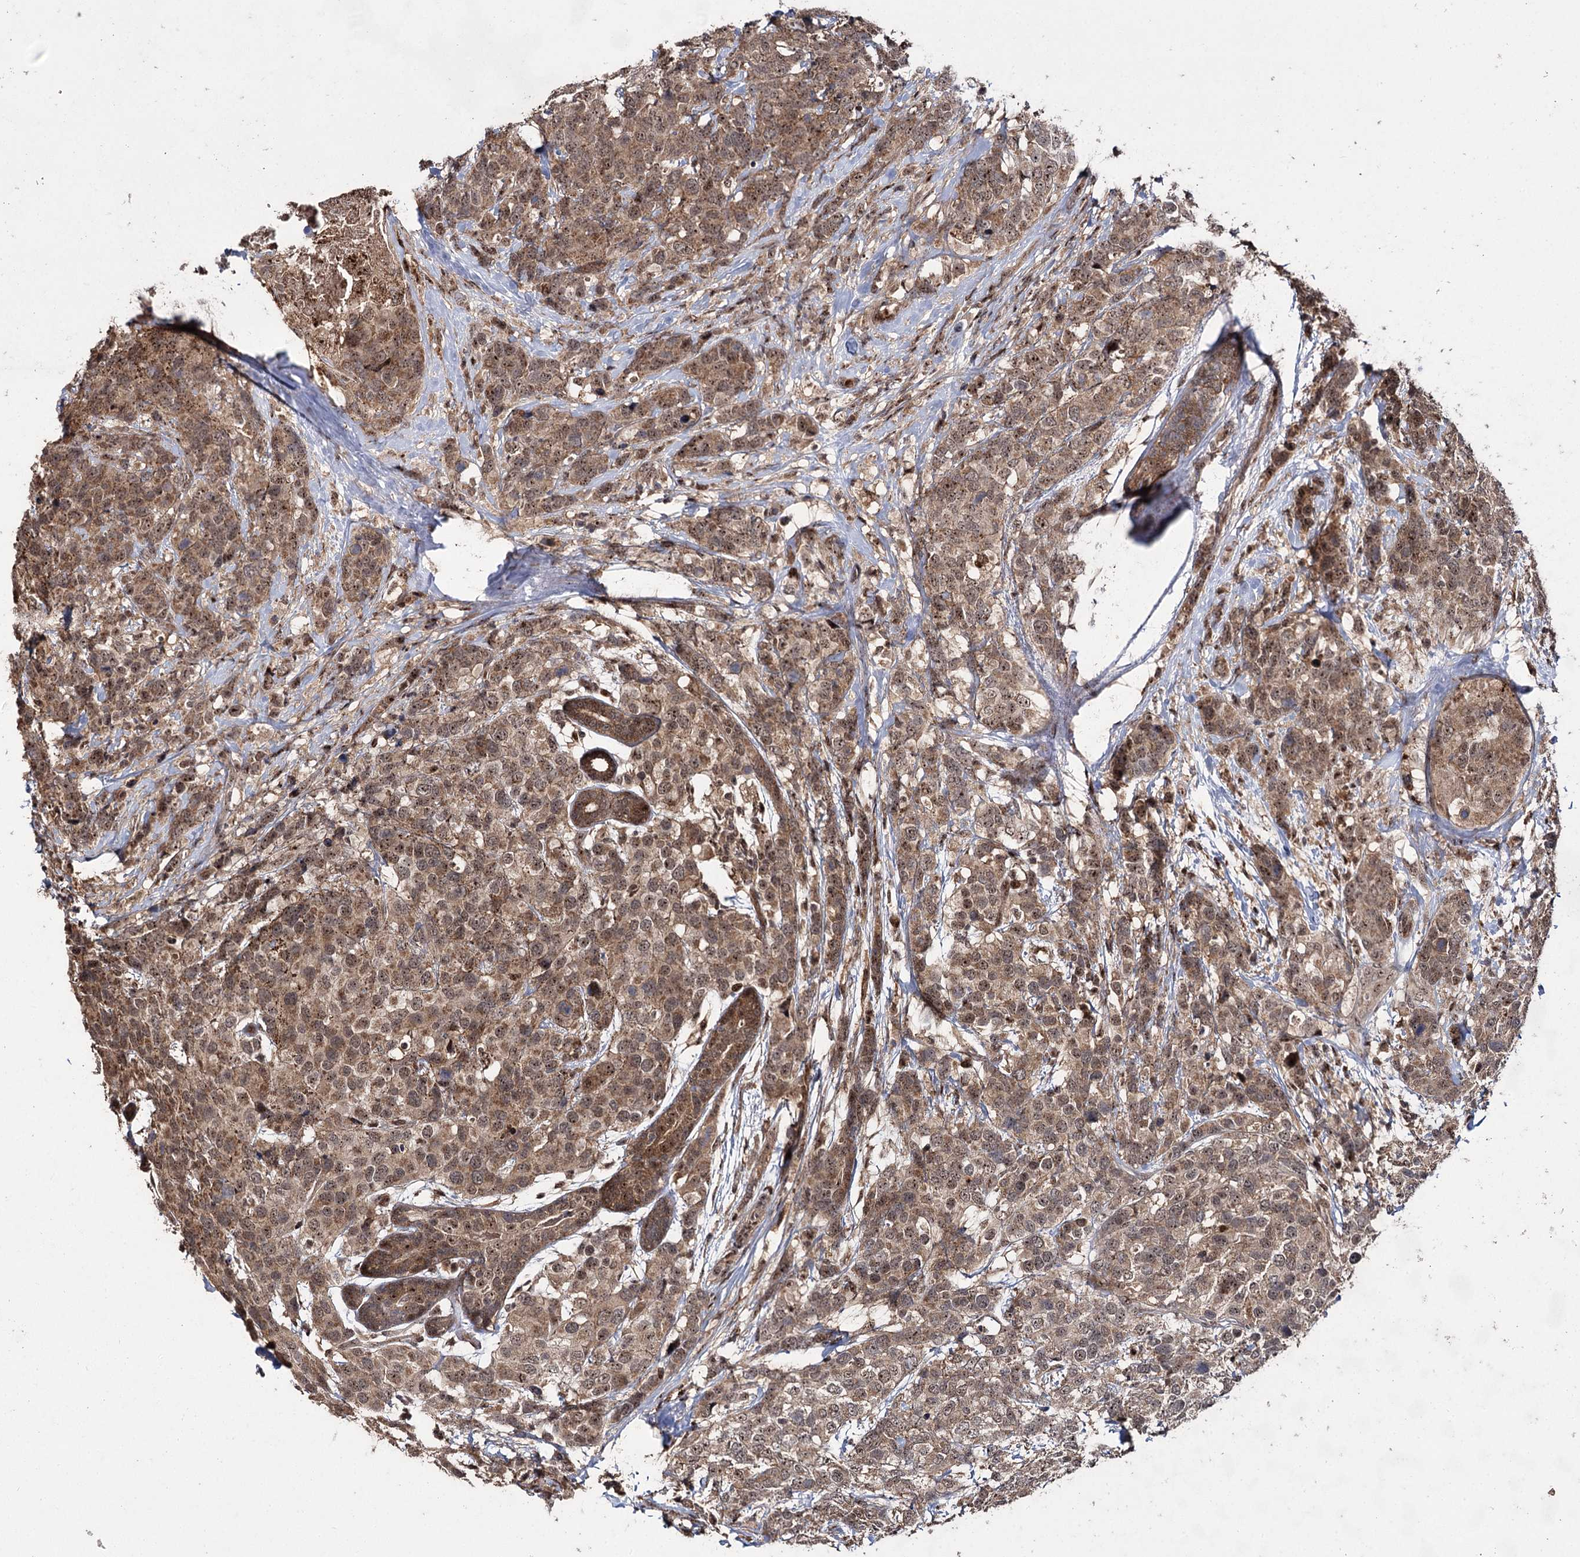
{"staining": {"intensity": "moderate", "quantity": ">75%", "location": "cytoplasmic/membranous,nuclear"}, "tissue": "breast cancer", "cell_type": "Tumor cells", "image_type": "cancer", "snomed": [{"axis": "morphology", "description": "Lobular carcinoma"}, {"axis": "topography", "description": "Breast"}], "caption": "Protein staining of breast cancer (lobular carcinoma) tissue demonstrates moderate cytoplasmic/membranous and nuclear expression in approximately >75% of tumor cells.", "gene": "MKNK2", "patient": {"sex": "female", "age": 59}}